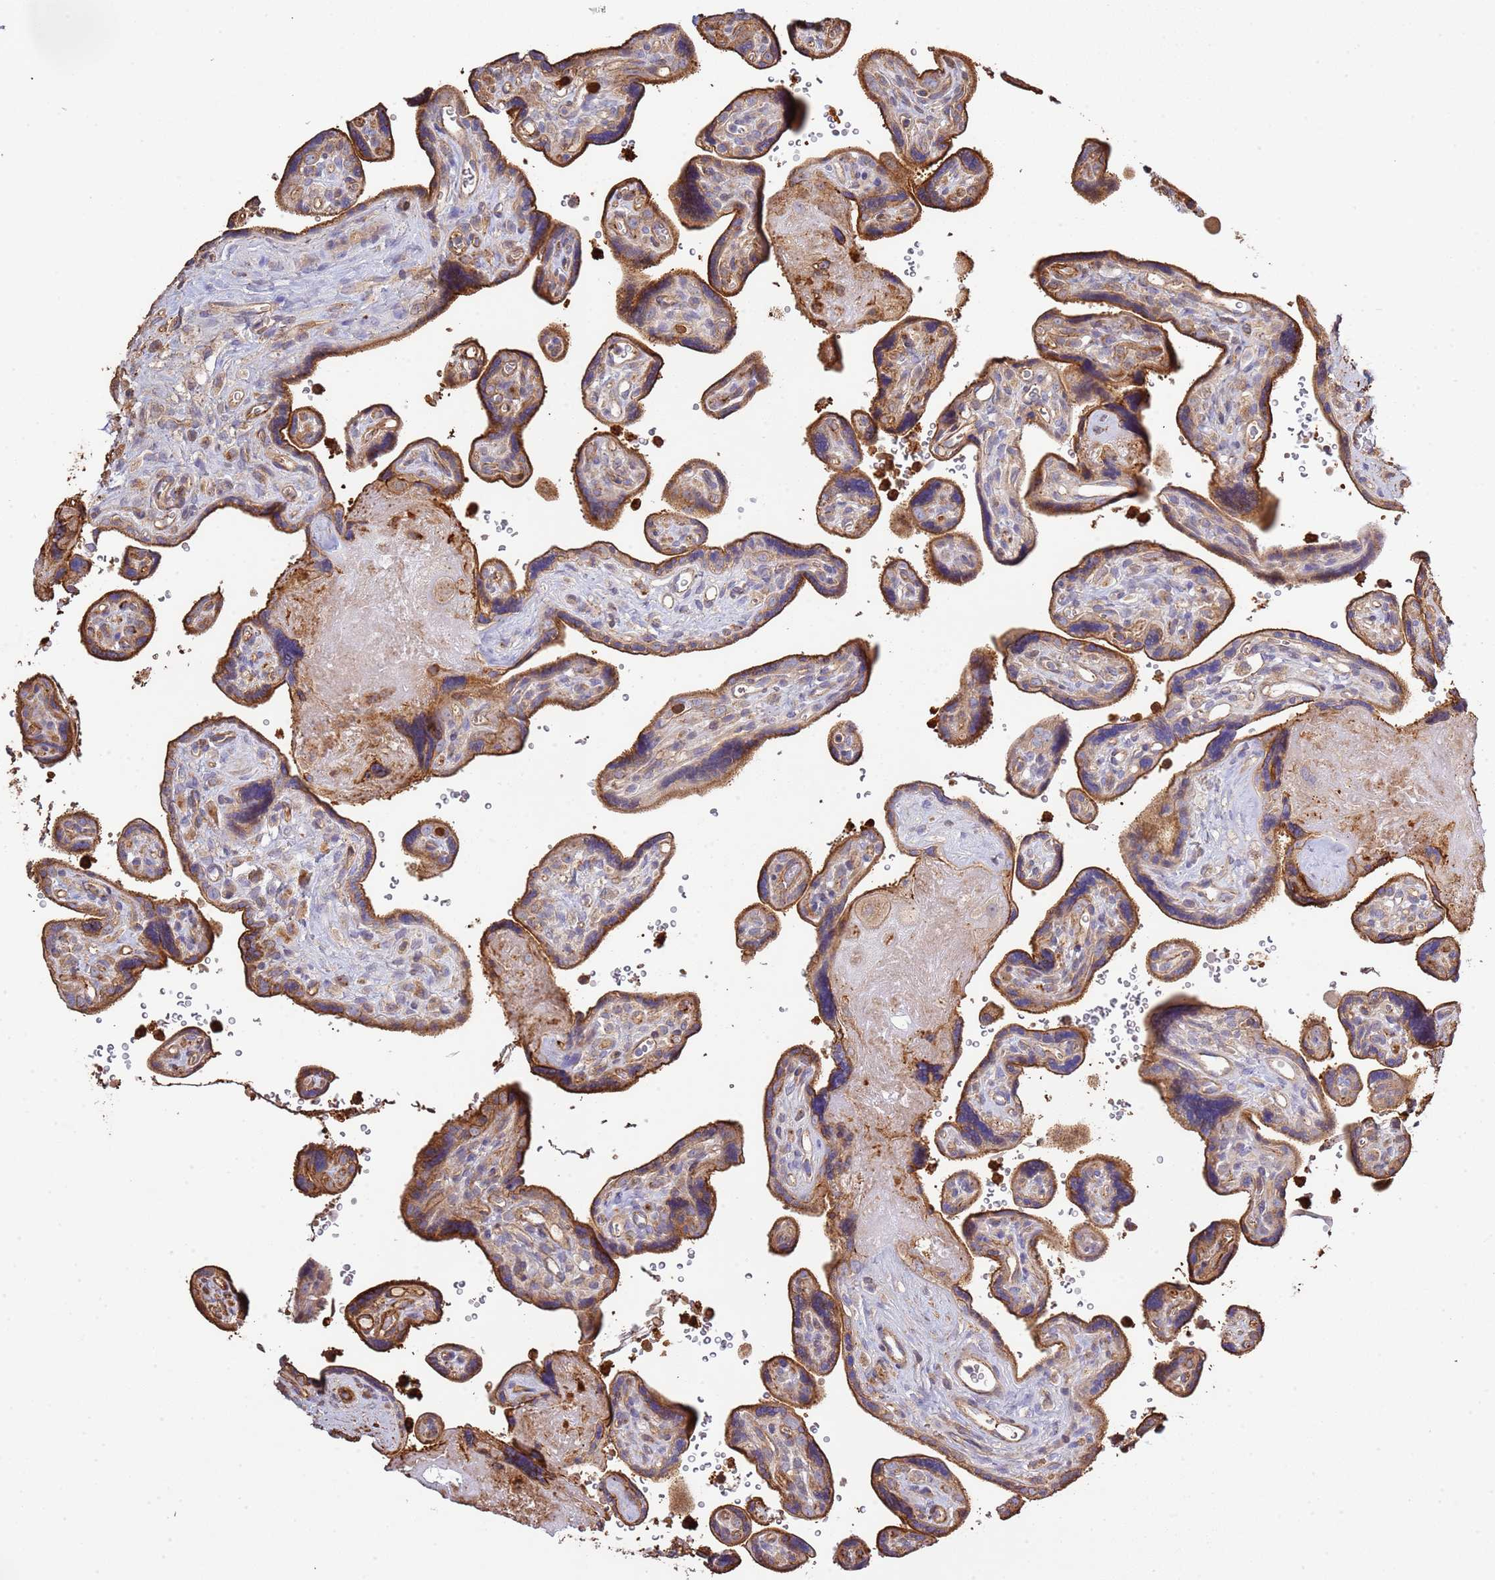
{"staining": {"intensity": "moderate", "quantity": ">75%", "location": "cytoplasmic/membranous"}, "tissue": "placenta", "cell_type": "Decidual cells", "image_type": "normal", "snomed": [{"axis": "morphology", "description": "Normal tissue, NOS"}, {"axis": "topography", "description": "Placenta"}], "caption": "This micrograph demonstrates immunohistochemistry staining of normal human placenta, with medium moderate cytoplasmic/membranous staining in approximately >75% of decidual cells.", "gene": "NDUFAF4", "patient": {"sex": "female", "age": 39}}